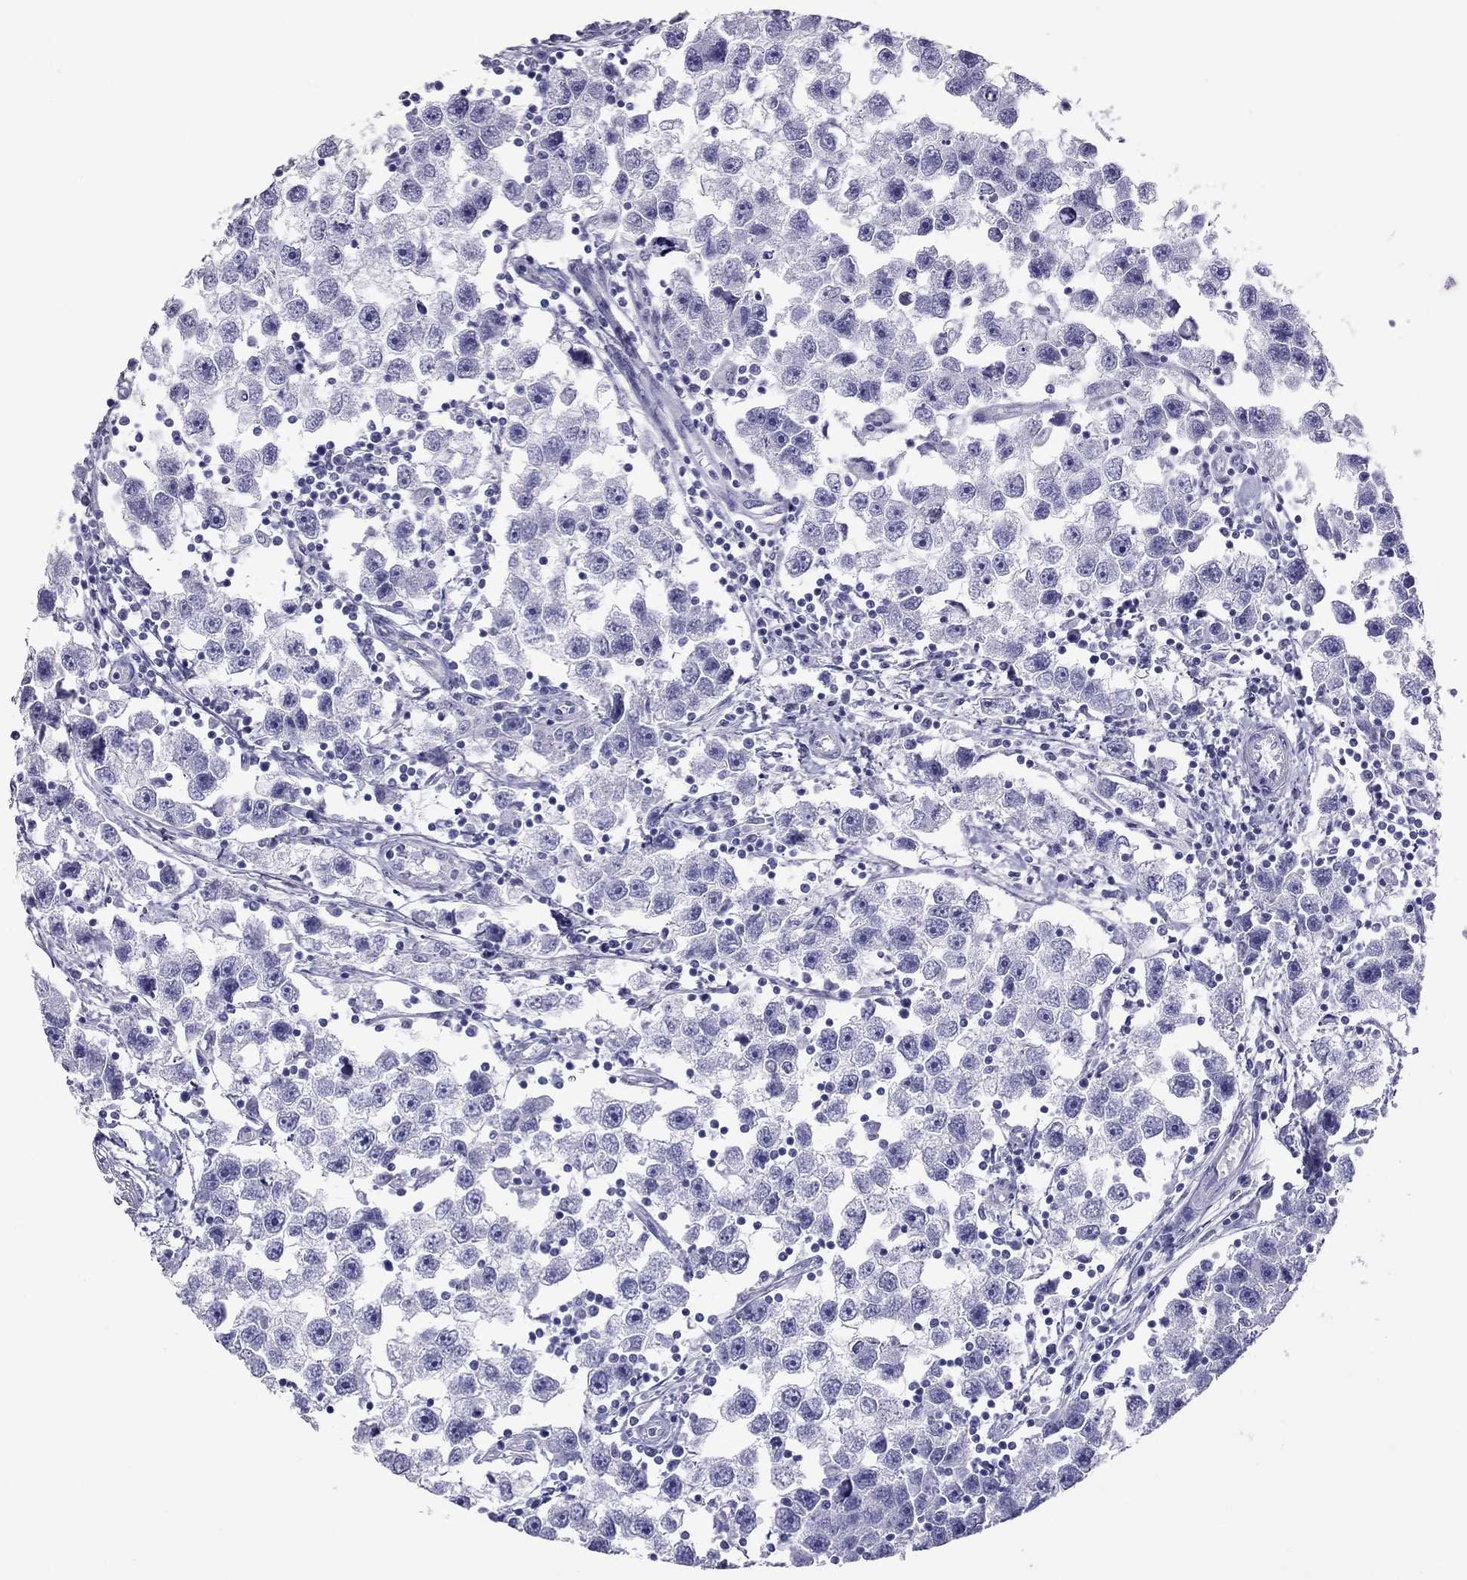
{"staining": {"intensity": "negative", "quantity": "none", "location": "none"}, "tissue": "testis cancer", "cell_type": "Tumor cells", "image_type": "cancer", "snomed": [{"axis": "morphology", "description": "Seminoma, NOS"}, {"axis": "topography", "description": "Testis"}], "caption": "High power microscopy micrograph of an immunohistochemistry (IHC) photomicrograph of testis cancer, revealing no significant staining in tumor cells.", "gene": "PDE6A", "patient": {"sex": "male", "age": 30}}